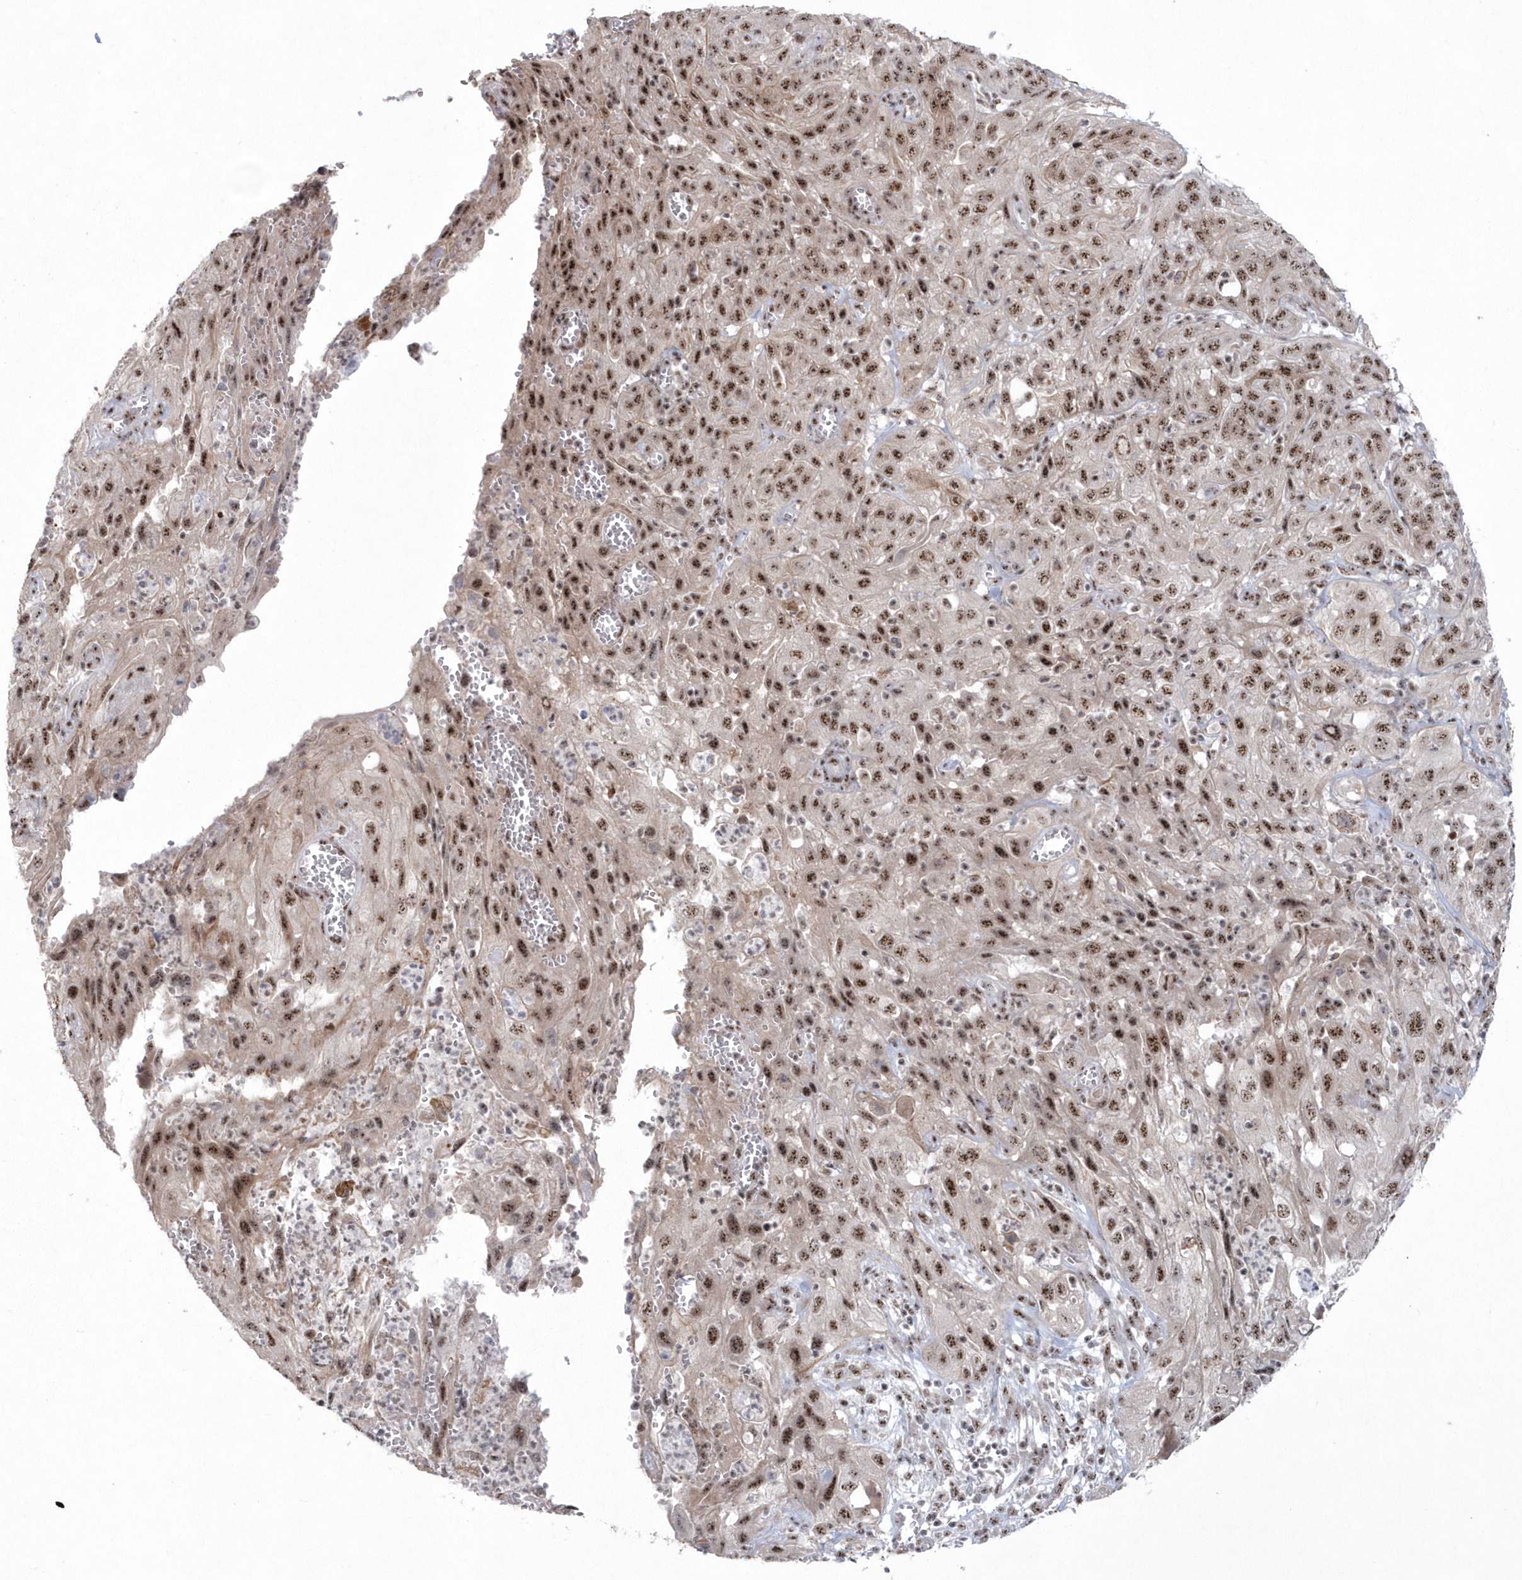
{"staining": {"intensity": "strong", "quantity": ">75%", "location": "nuclear"}, "tissue": "cervical cancer", "cell_type": "Tumor cells", "image_type": "cancer", "snomed": [{"axis": "morphology", "description": "Squamous cell carcinoma, NOS"}, {"axis": "topography", "description": "Cervix"}], "caption": "The micrograph reveals immunohistochemical staining of cervical cancer (squamous cell carcinoma). There is strong nuclear expression is seen in approximately >75% of tumor cells. (Brightfield microscopy of DAB IHC at high magnification).", "gene": "KDM6B", "patient": {"sex": "female", "age": 32}}